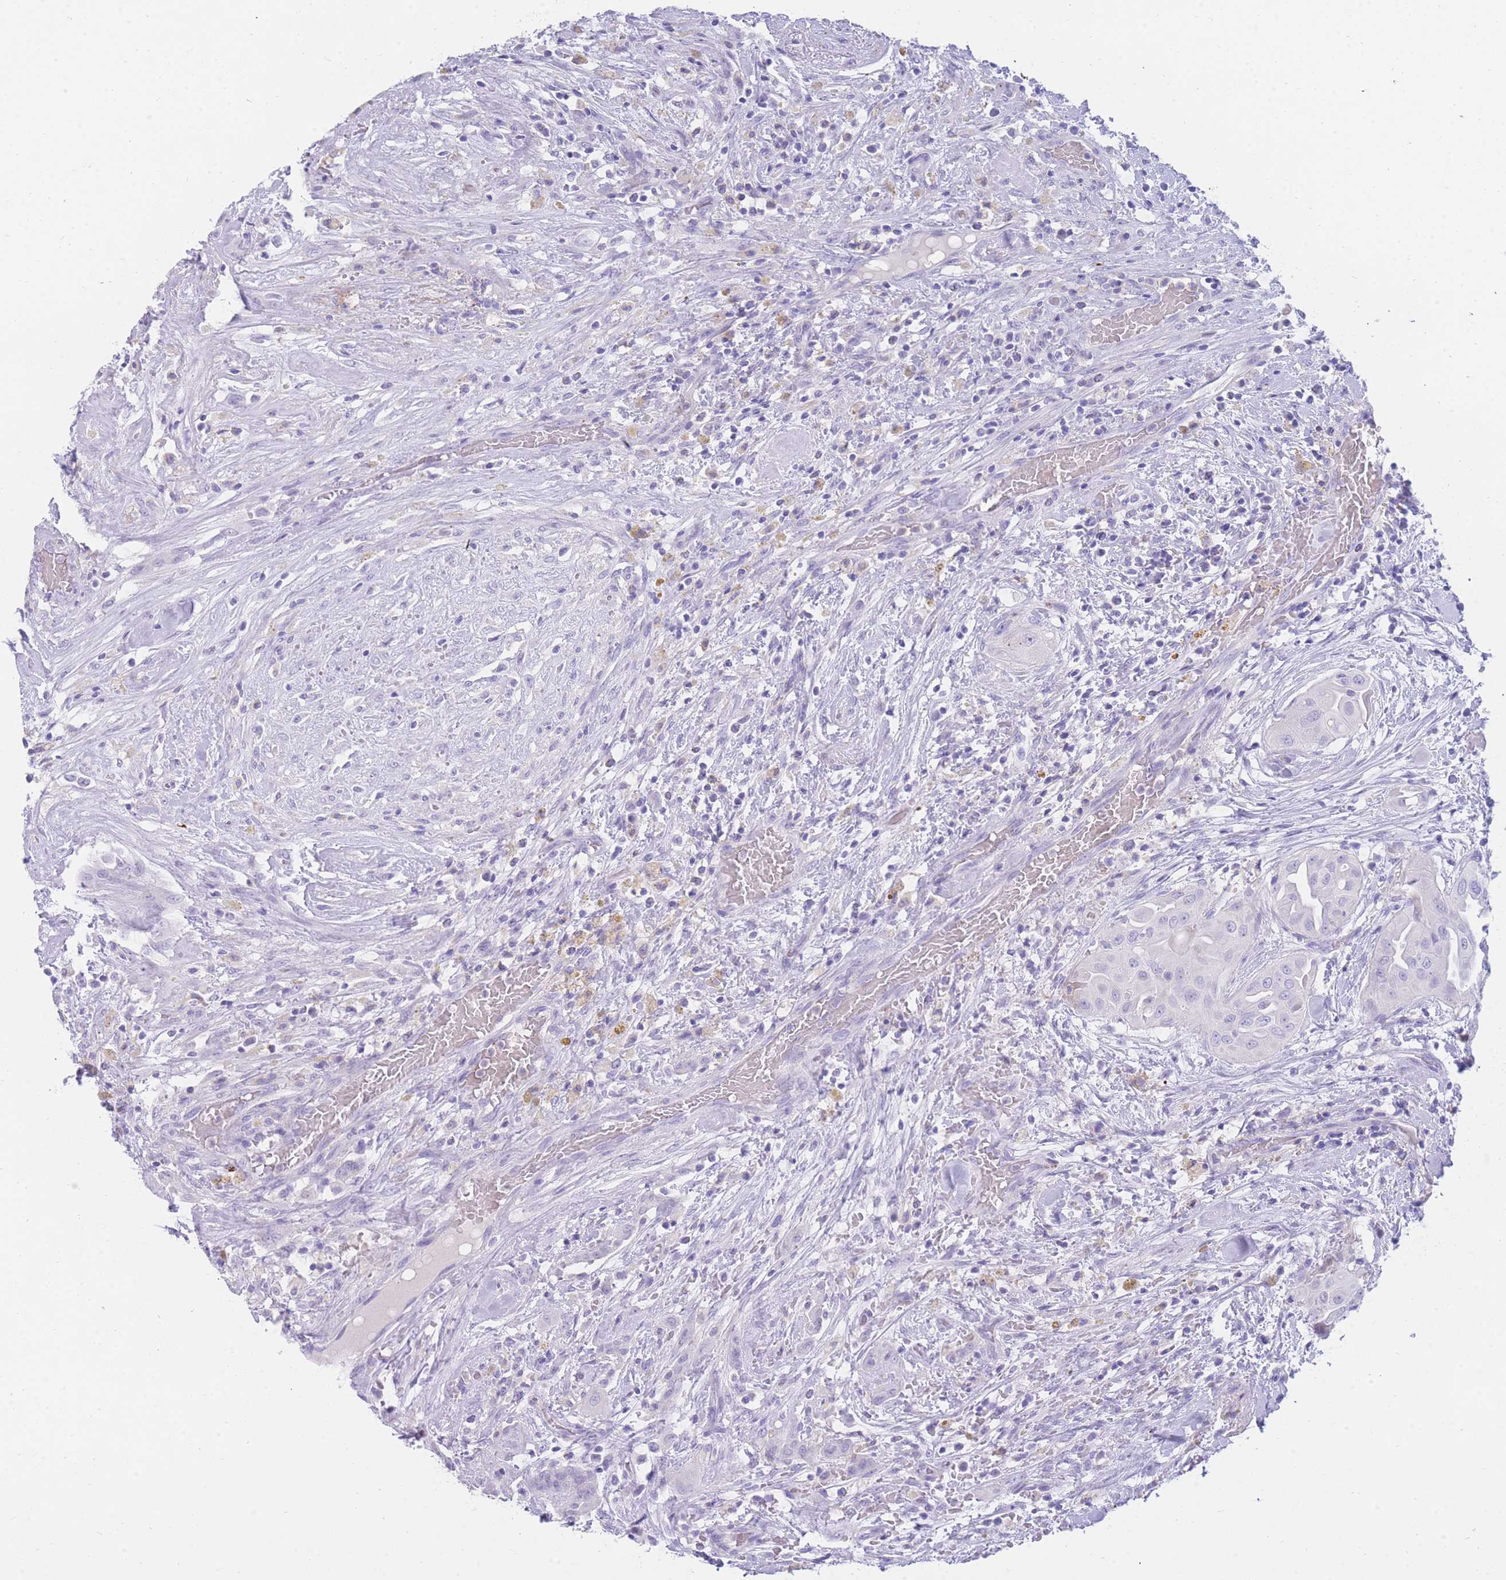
{"staining": {"intensity": "negative", "quantity": "none", "location": "none"}, "tissue": "thyroid cancer", "cell_type": "Tumor cells", "image_type": "cancer", "snomed": [{"axis": "morphology", "description": "Papillary adenocarcinoma, NOS"}, {"axis": "topography", "description": "Thyroid gland"}], "caption": "Tumor cells are negative for brown protein staining in papillary adenocarcinoma (thyroid).", "gene": "NKX1-2", "patient": {"sex": "female", "age": 59}}